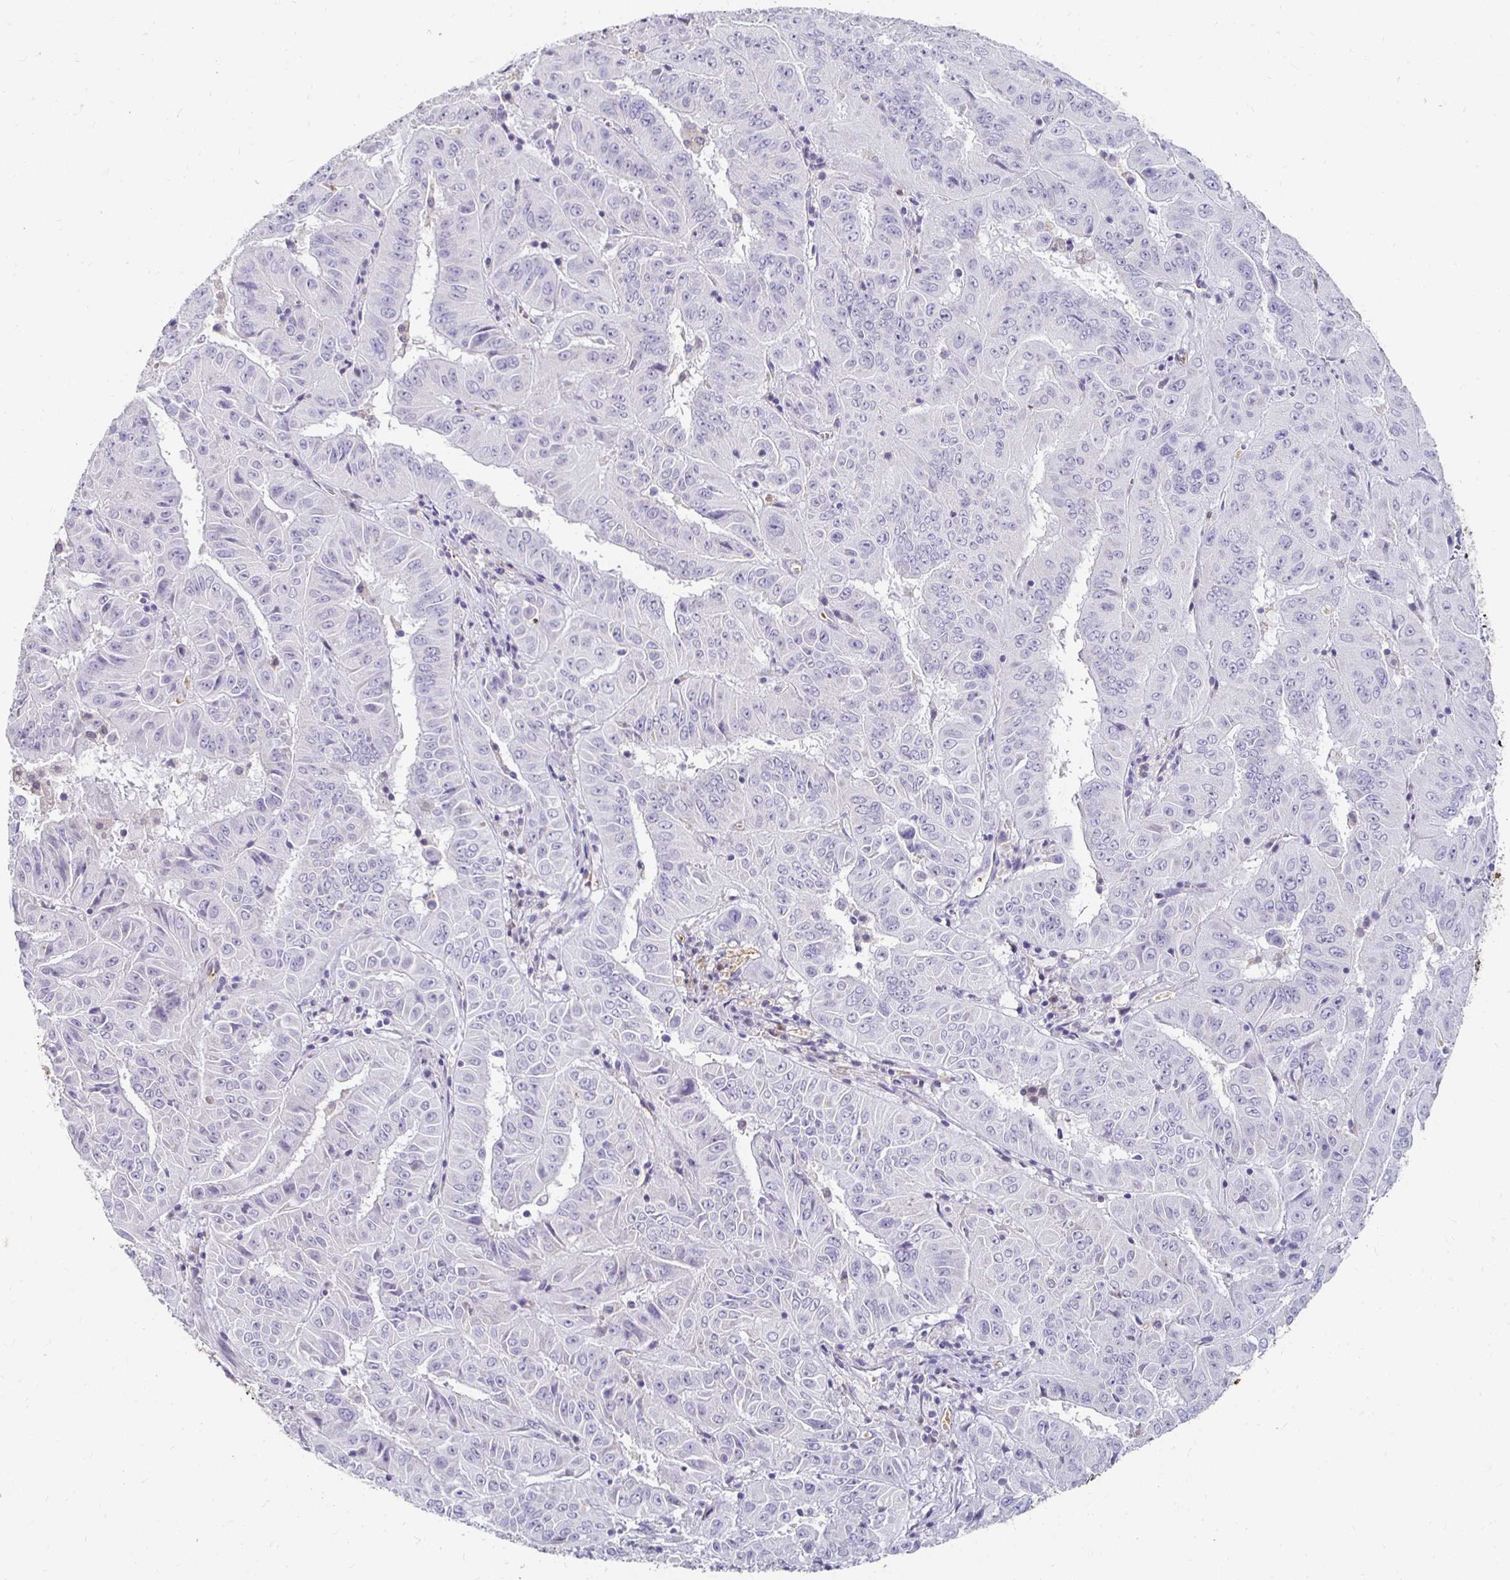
{"staining": {"intensity": "negative", "quantity": "none", "location": "none"}, "tissue": "pancreatic cancer", "cell_type": "Tumor cells", "image_type": "cancer", "snomed": [{"axis": "morphology", "description": "Adenocarcinoma, NOS"}, {"axis": "topography", "description": "Pancreas"}], "caption": "This photomicrograph is of pancreatic cancer stained with immunohistochemistry (IHC) to label a protein in brown with the nuclei are counter-stained blue. There is no staining in tumor cells.", "gene": "GK2", "patient": {"sex": "male", "age": 63}}